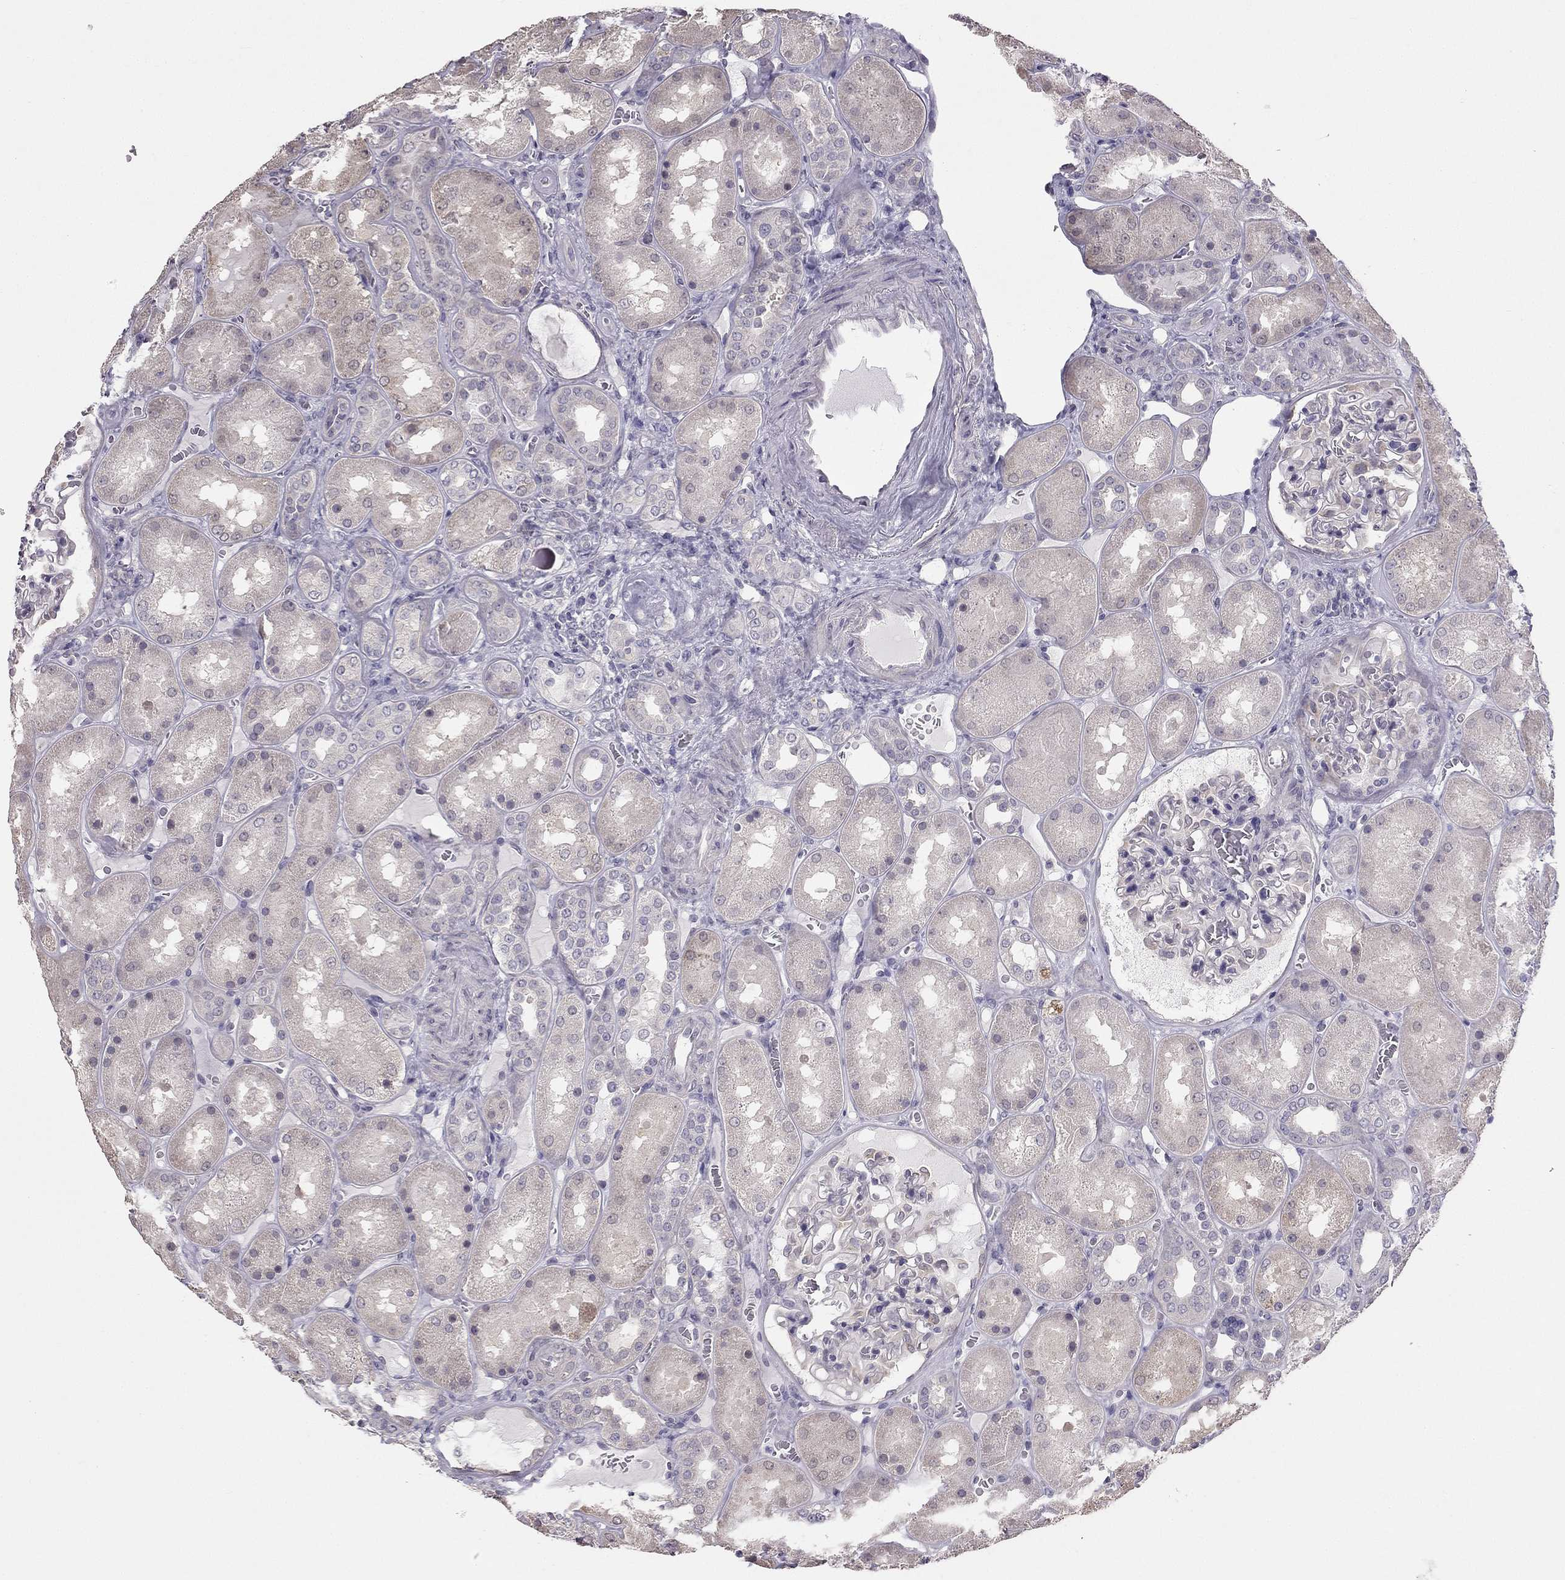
{"staining": {"intensity": "negative", "quantity": "none", "location": "none"}, "tissue": "kidney", "cell_type": "Cells in glomeruli", "image_type": "normal", "snomed": [{"axis": "morphology", "description": "Normal tissue, NOS"}, {"axis": "topography", "description": "Kidney"}], "caption": "Cells in glomeruli are negative for protein expression in normal human kidney. (IHC, brightfield microscopy, high magnification).", "gene": "HSFX1", "patient": {"sex": "male", "age": 73}}